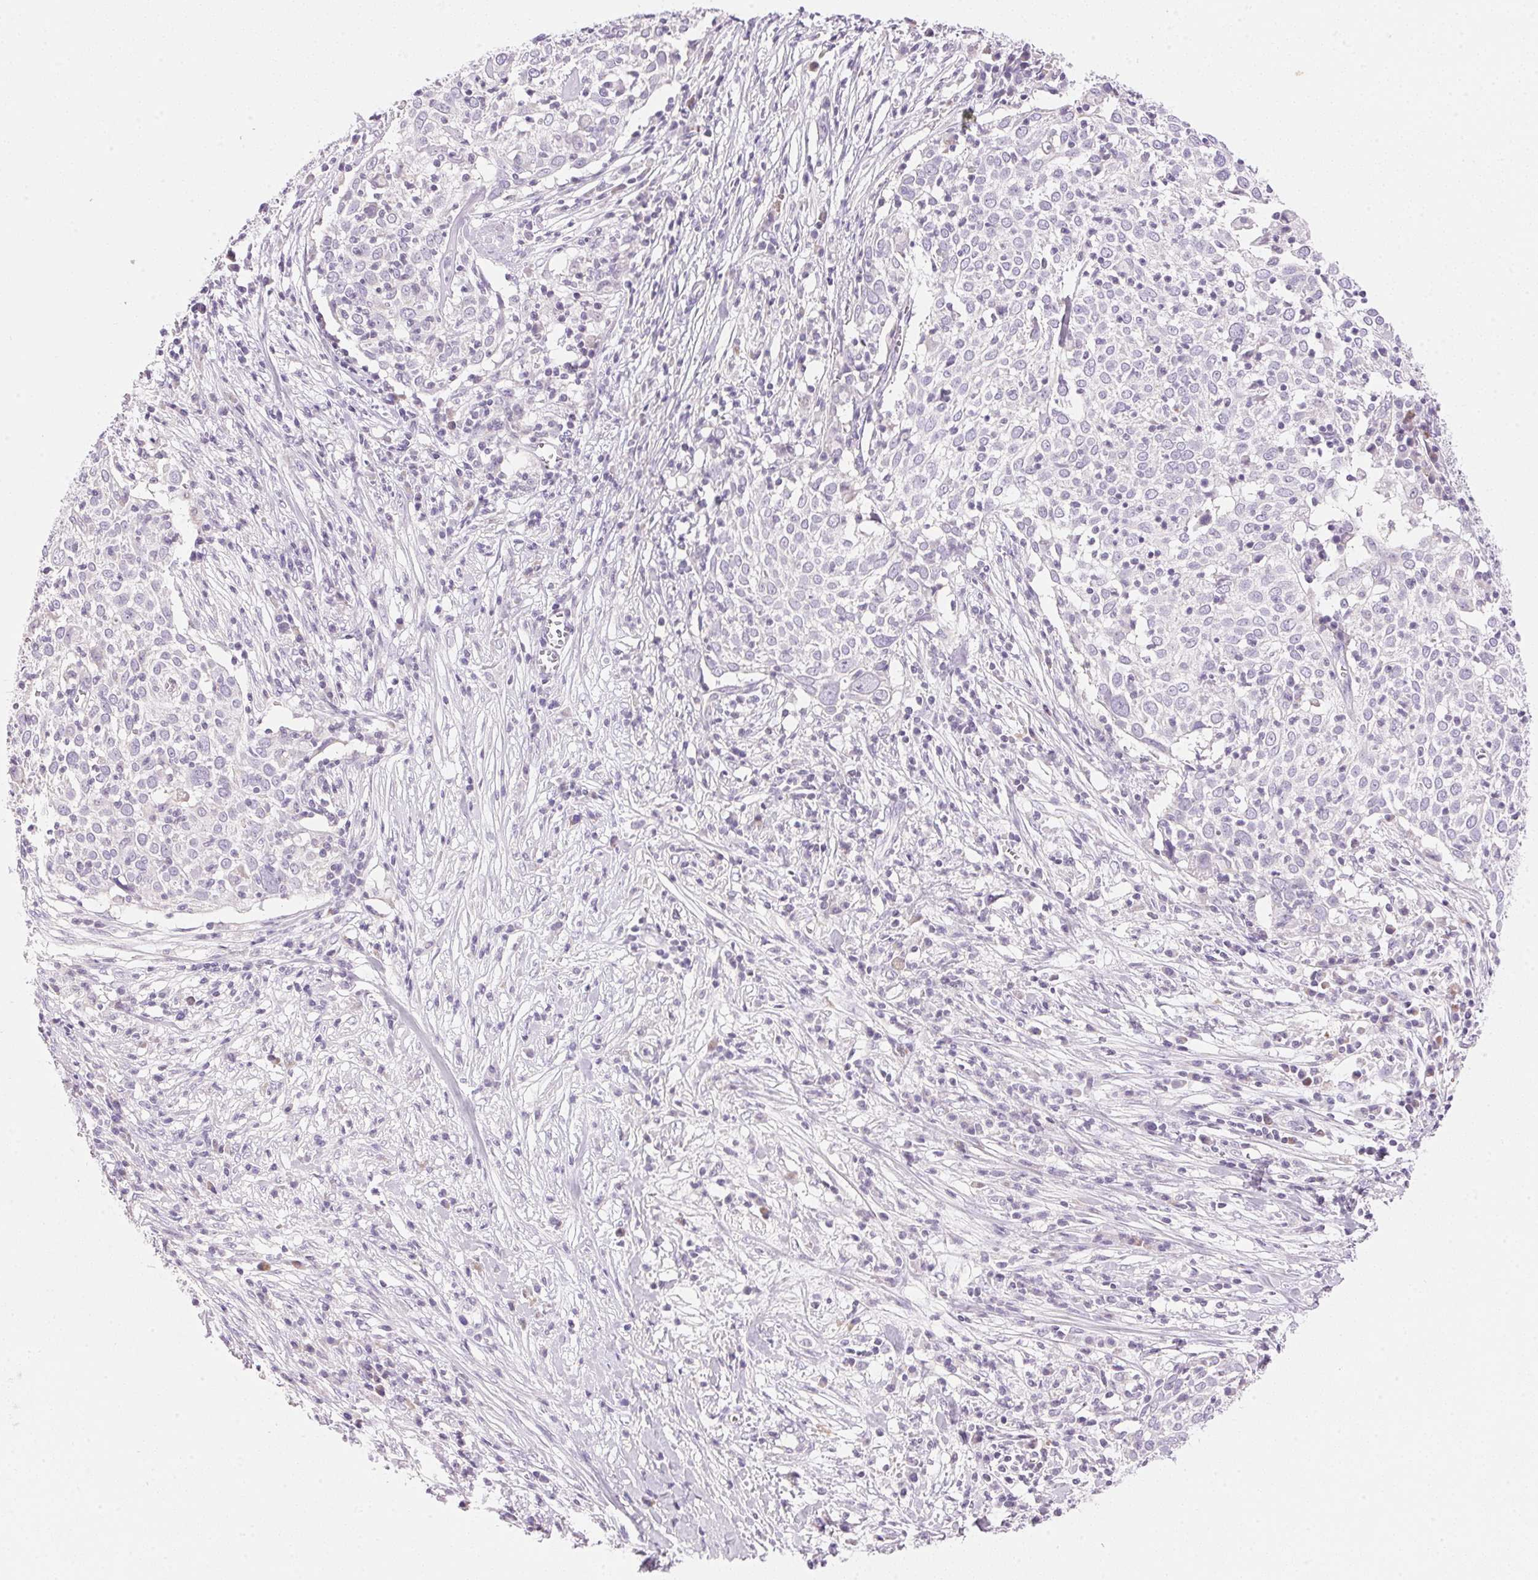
{"staining": {"intensity": "negative", "quantity": "none", "location": "none"}, "tissue": "cervical cancer", "cell_type": "Tumor cells", "image_type": "cancer", "snomed": [{"axis": "morphology", "description": "Squamous cell carcinoma, NOS"}, {"axis": "topography", "description": "Cervix"}], "caption": "The image shows no staining of tumor cells in cervical cancer.", "gene": "CYP11B1", "patient": {"sex": "female", "age": 39}}